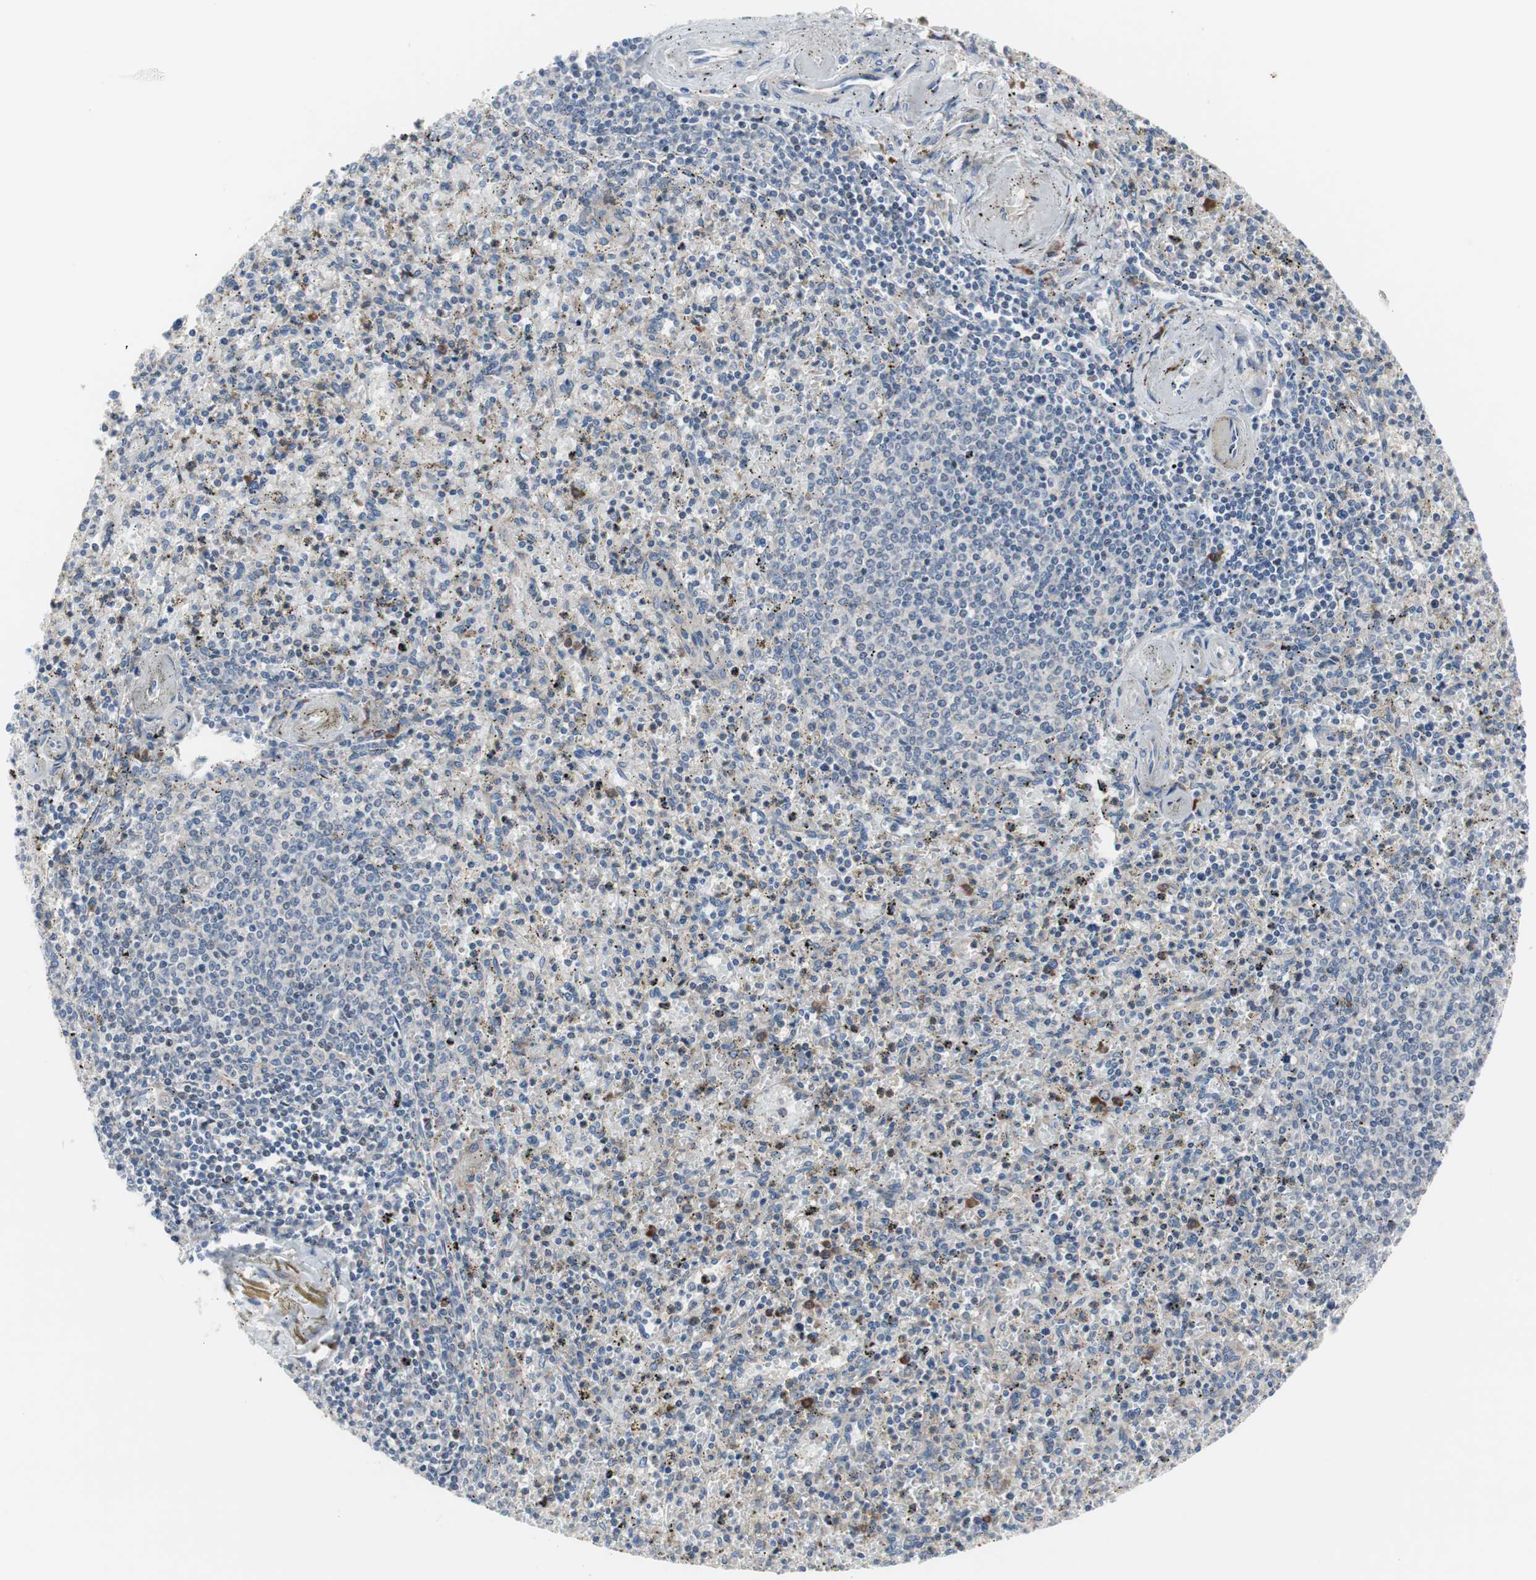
{"staining": {"intensity": "negative", "quantity": "none", "location": "none"}, "tissue": "spleen", "cell_type": "Cells in red pulp", "image_type": "normal", "snomed": [{"axis": "morphology", "description": "Normal tissue, NOS"}, {"axis": "topography", "description": "Spleen"}], "caption": "Immunohistochemical staining of benign spleen demonstrates no significant staining in cells in red pulp. (DAB (3,3'-diaminobenzidine) immunohistochemistry (IHC) with hematoxylin counter stain).", "gene": "KANSL1", "patient": {"sex": "male", "age": 72}}